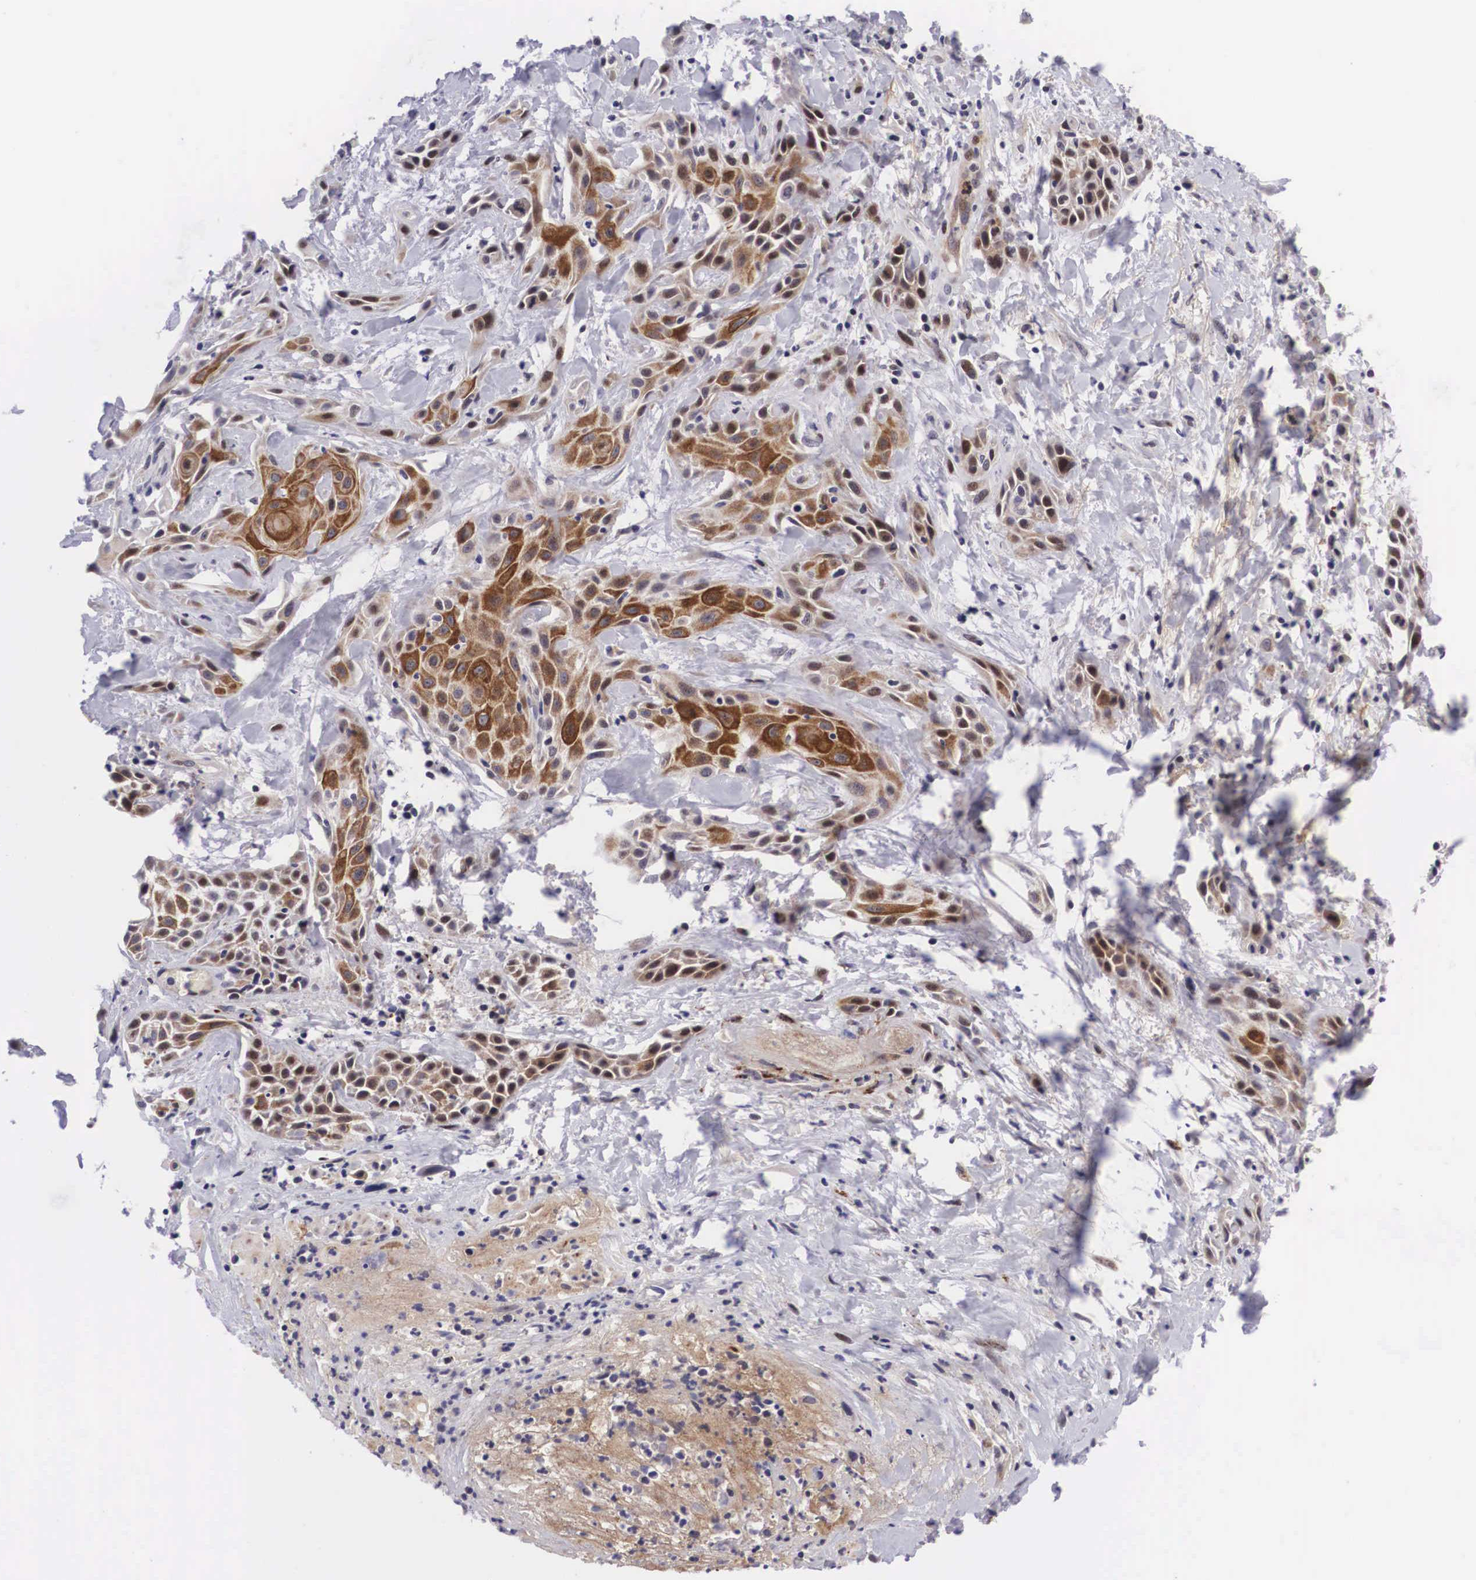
{"staining": {"intensity": "strong", "quantity": "25%-75%", "location": "cytoplasmic/membranous"}, "tissue": "skin cancer", "cell_type": "Tumor cells", "image_type": "cancer", "snomed": [{"axis": "morphology", "description": "Squamous cell carcinoma, NOS"}, {"axis": "topography", "description": "Skin"}, {"axis": "topography", "description": "Anal"}], "caption": "Tumor cells exhibit high levels of strong cytoplasmic/membranous staining in approximately 25%-75% of cells in human squamous cell carcinoma (skin).", "gene": "EMID1", "patient": {"sex": "male", "age": 64}}